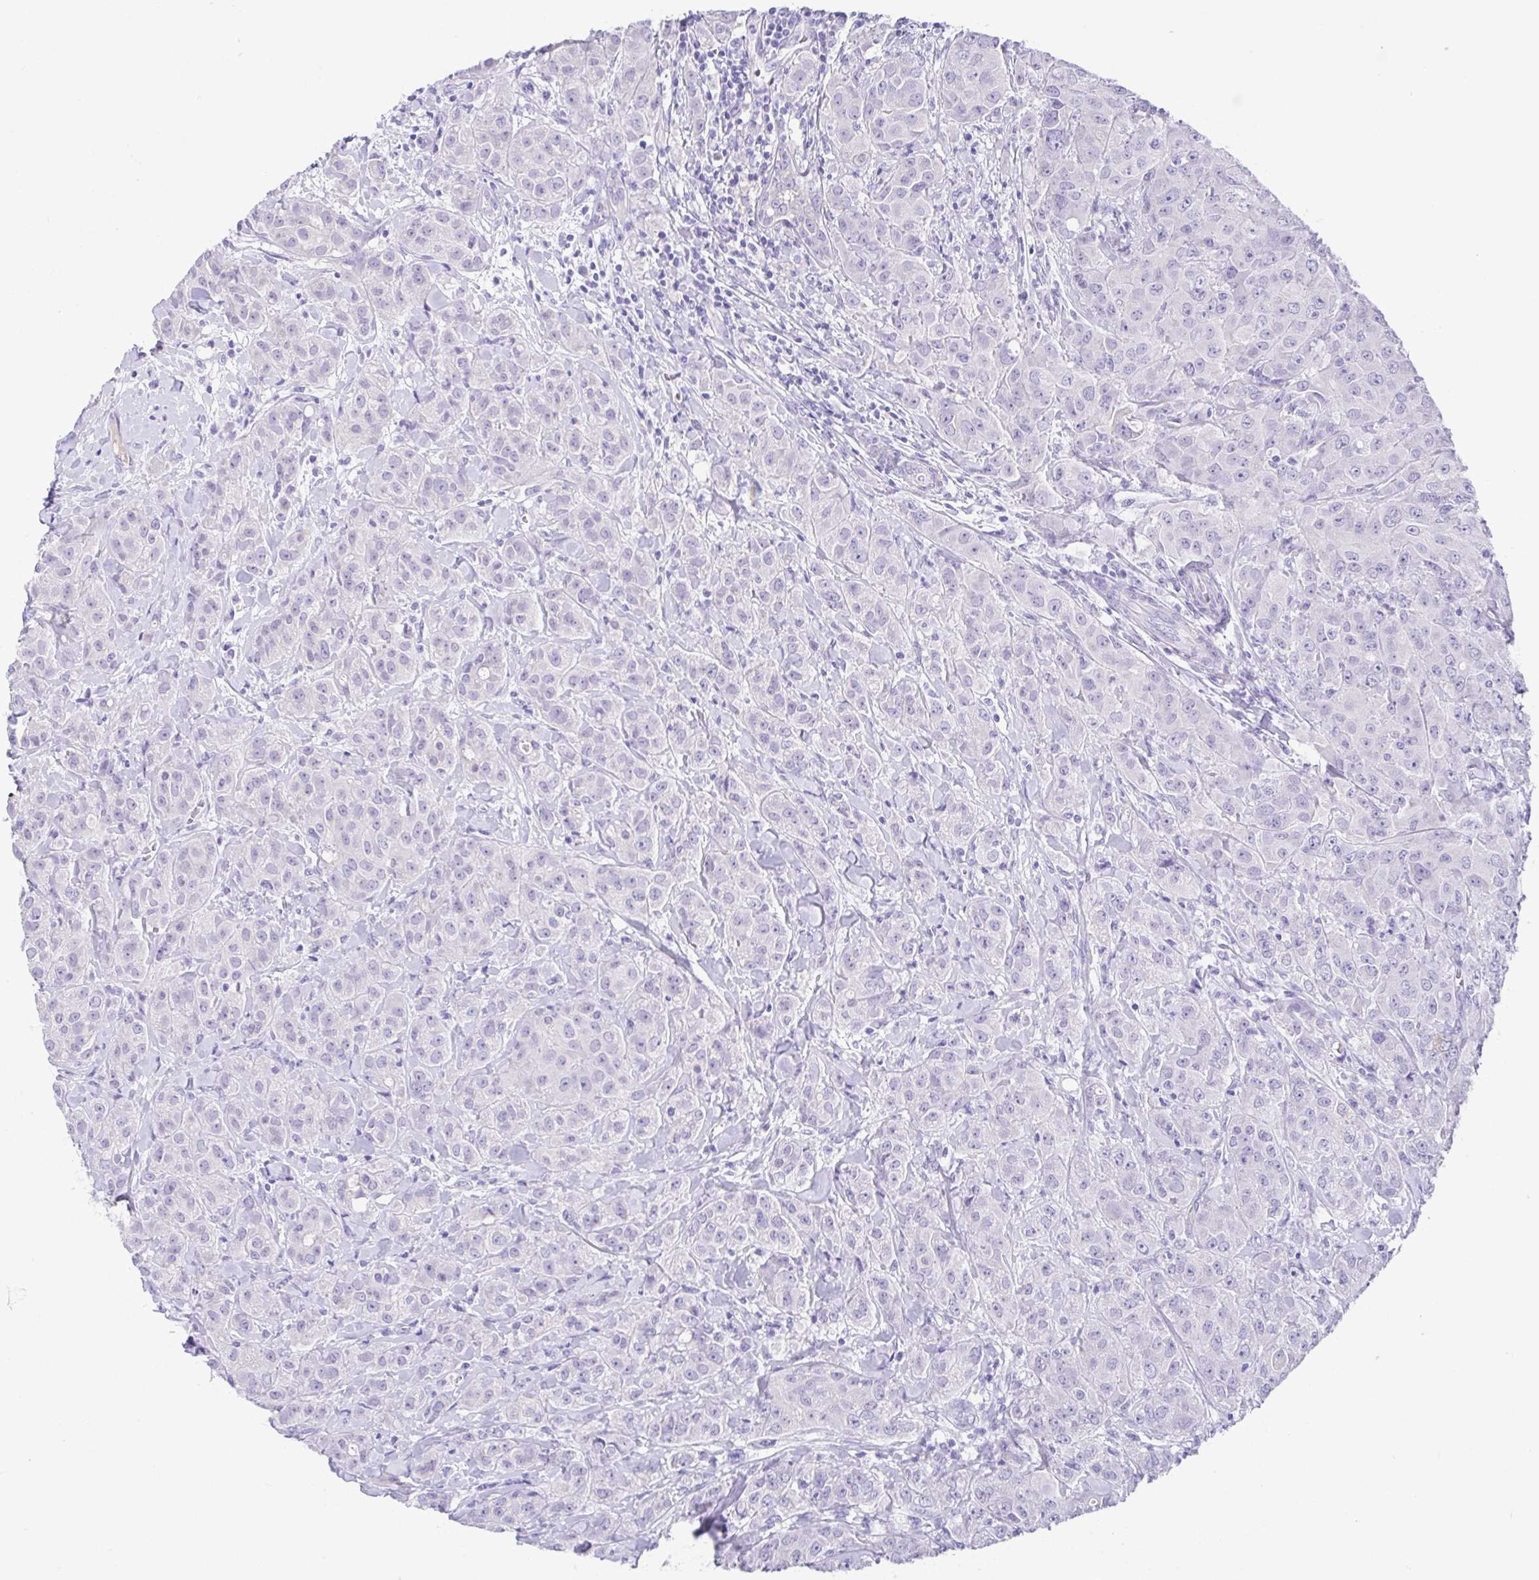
{"staining": {"intensity": "negative", "quantity": "none", "location": "none"}, "tissue": "breast cancer", "cell_type": "Tumor cells", "image_type": "cancer", "snomed": [{"axis": "morphology", "description": "Normal tissue, NOS"}, {"axis": "morphology", "description": "Duct carcinoma"}, {"axis": "topography", "description": "Breast"}], "caption": "An image of breast cancer (intraductal carcinoma) stained for a protein shows no brown staining in tumor cells. The staining was performed using DAB to visualize the protein expression in brown, while the nuclei were stained in blue with hematoxylin (Magnification: 20x).", "gene": "SPATA4", "patient": {"sex": "female", "age": 43}}